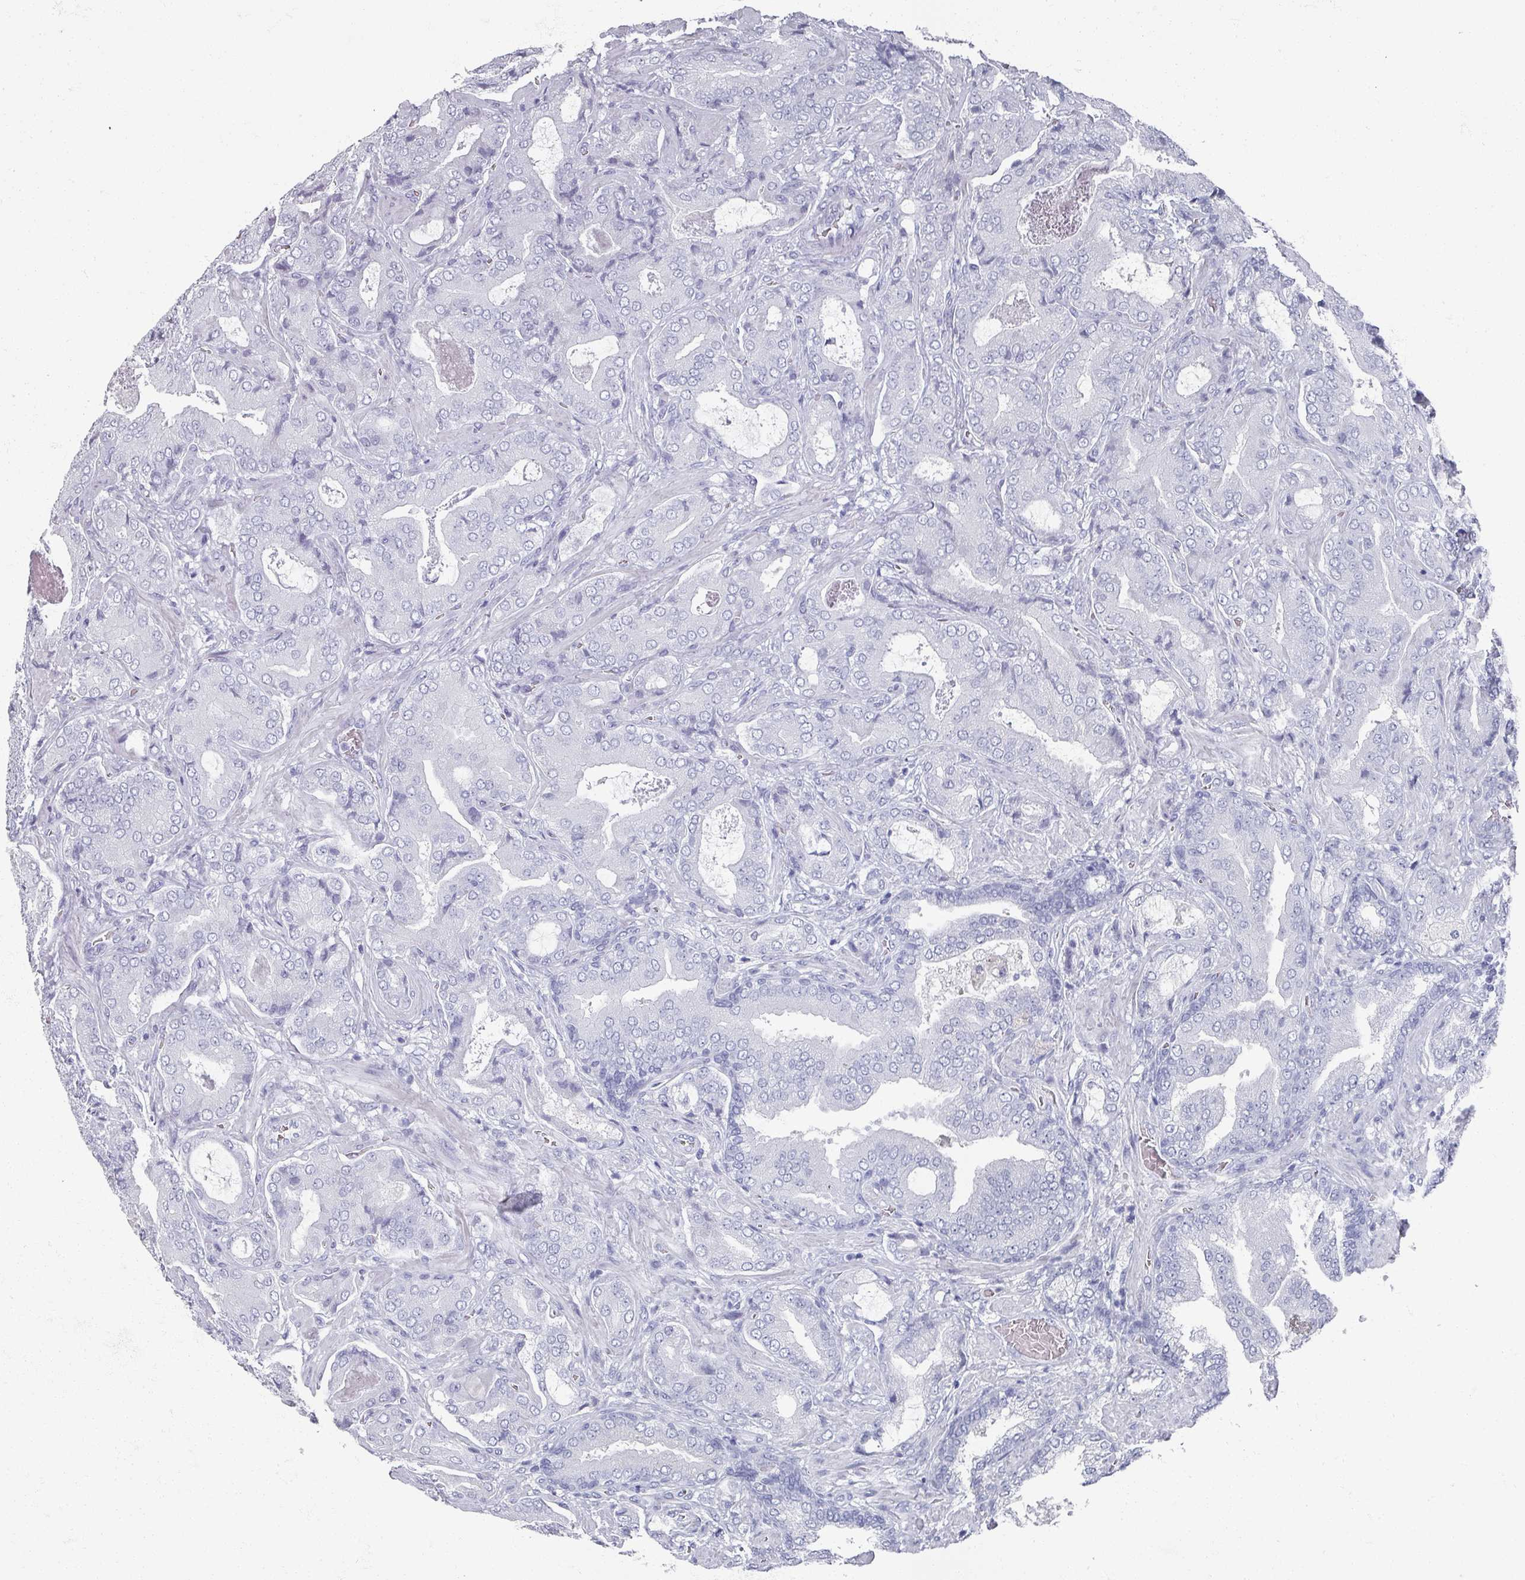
{"staining": {"intensity": "negative", "quantity": "none", "location": "none"}, "tissue": "prostate cancer", "cell_type": "Tumor cells", "image_type": "cancer", "snomed": [{"axis": "morphology", "description": "Adenocarcinoma, High grade"}, {"axis": "topography", "description": "Prostate"}], "caption": "Immunohistochemistry micrograph of neoplastic tissue: human prostate cancer stained with DAB displays no significant protein positivity in tumor cells. Brightfield microscopy of immunohistochemistry (IHC) stained with DAB (3,3'-diaminobenzidine) (brown) and hematoxylin (blue), captured at high magnification.", "gene": "OMG", "patient": {"sex": "male", "age": 68}}